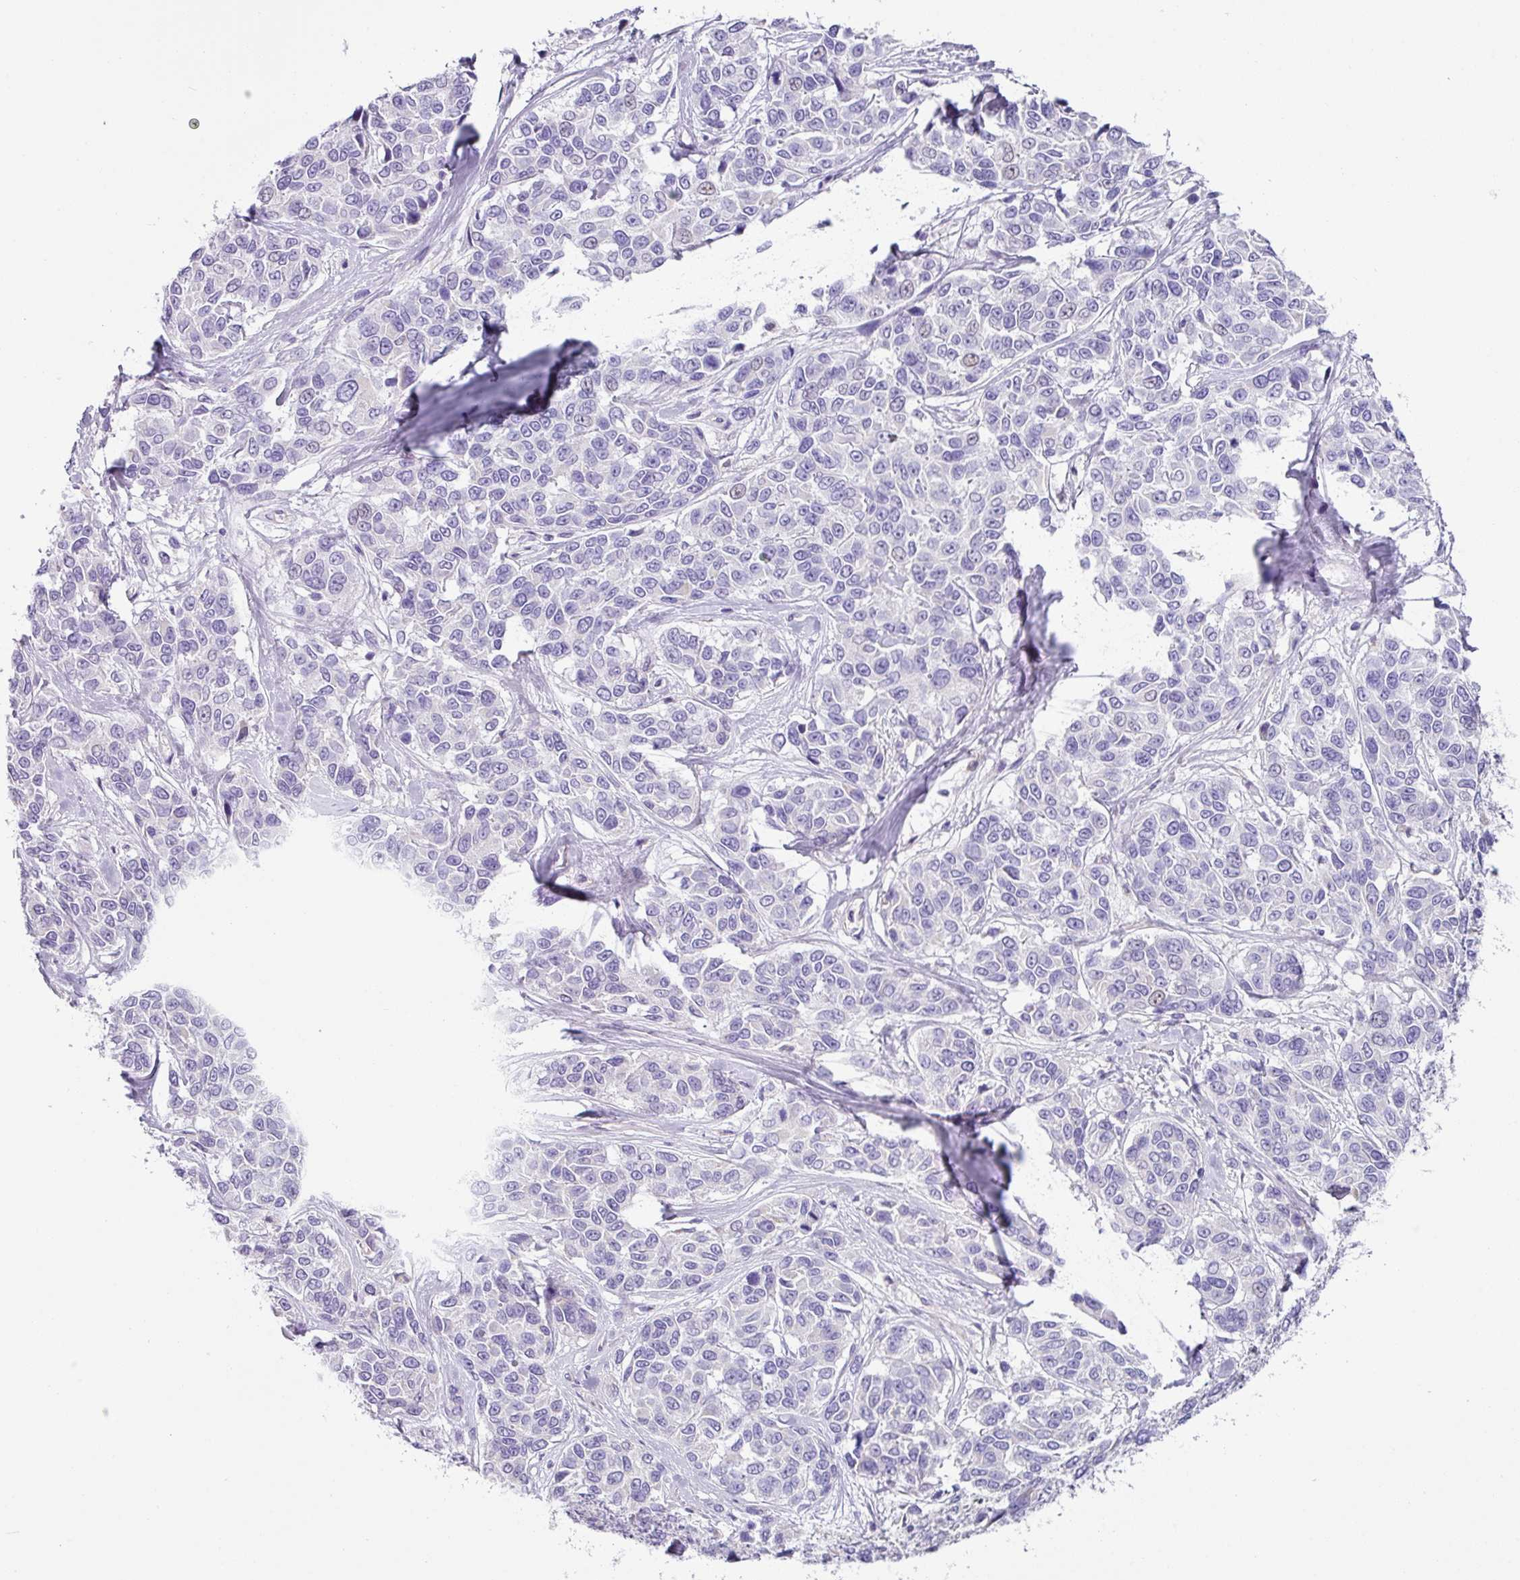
{"staining": {"intensity": "negative", "quantity": "none", "location": "none"}, "tissue": "melanoma", "cell_type": "Tumor cells", "image_type": "cancer", "snomed": [{"axis": "morphology", "description": "Malignant melanoma, NOS"}, {"axis": "topography", "description": "Skin"}], "caption": "Human melanoma stained for a protein using IHC demonstrates no expression in tumor cells.", "gene": "RGS16", "patient": {"sex": "female", "age": 66}}